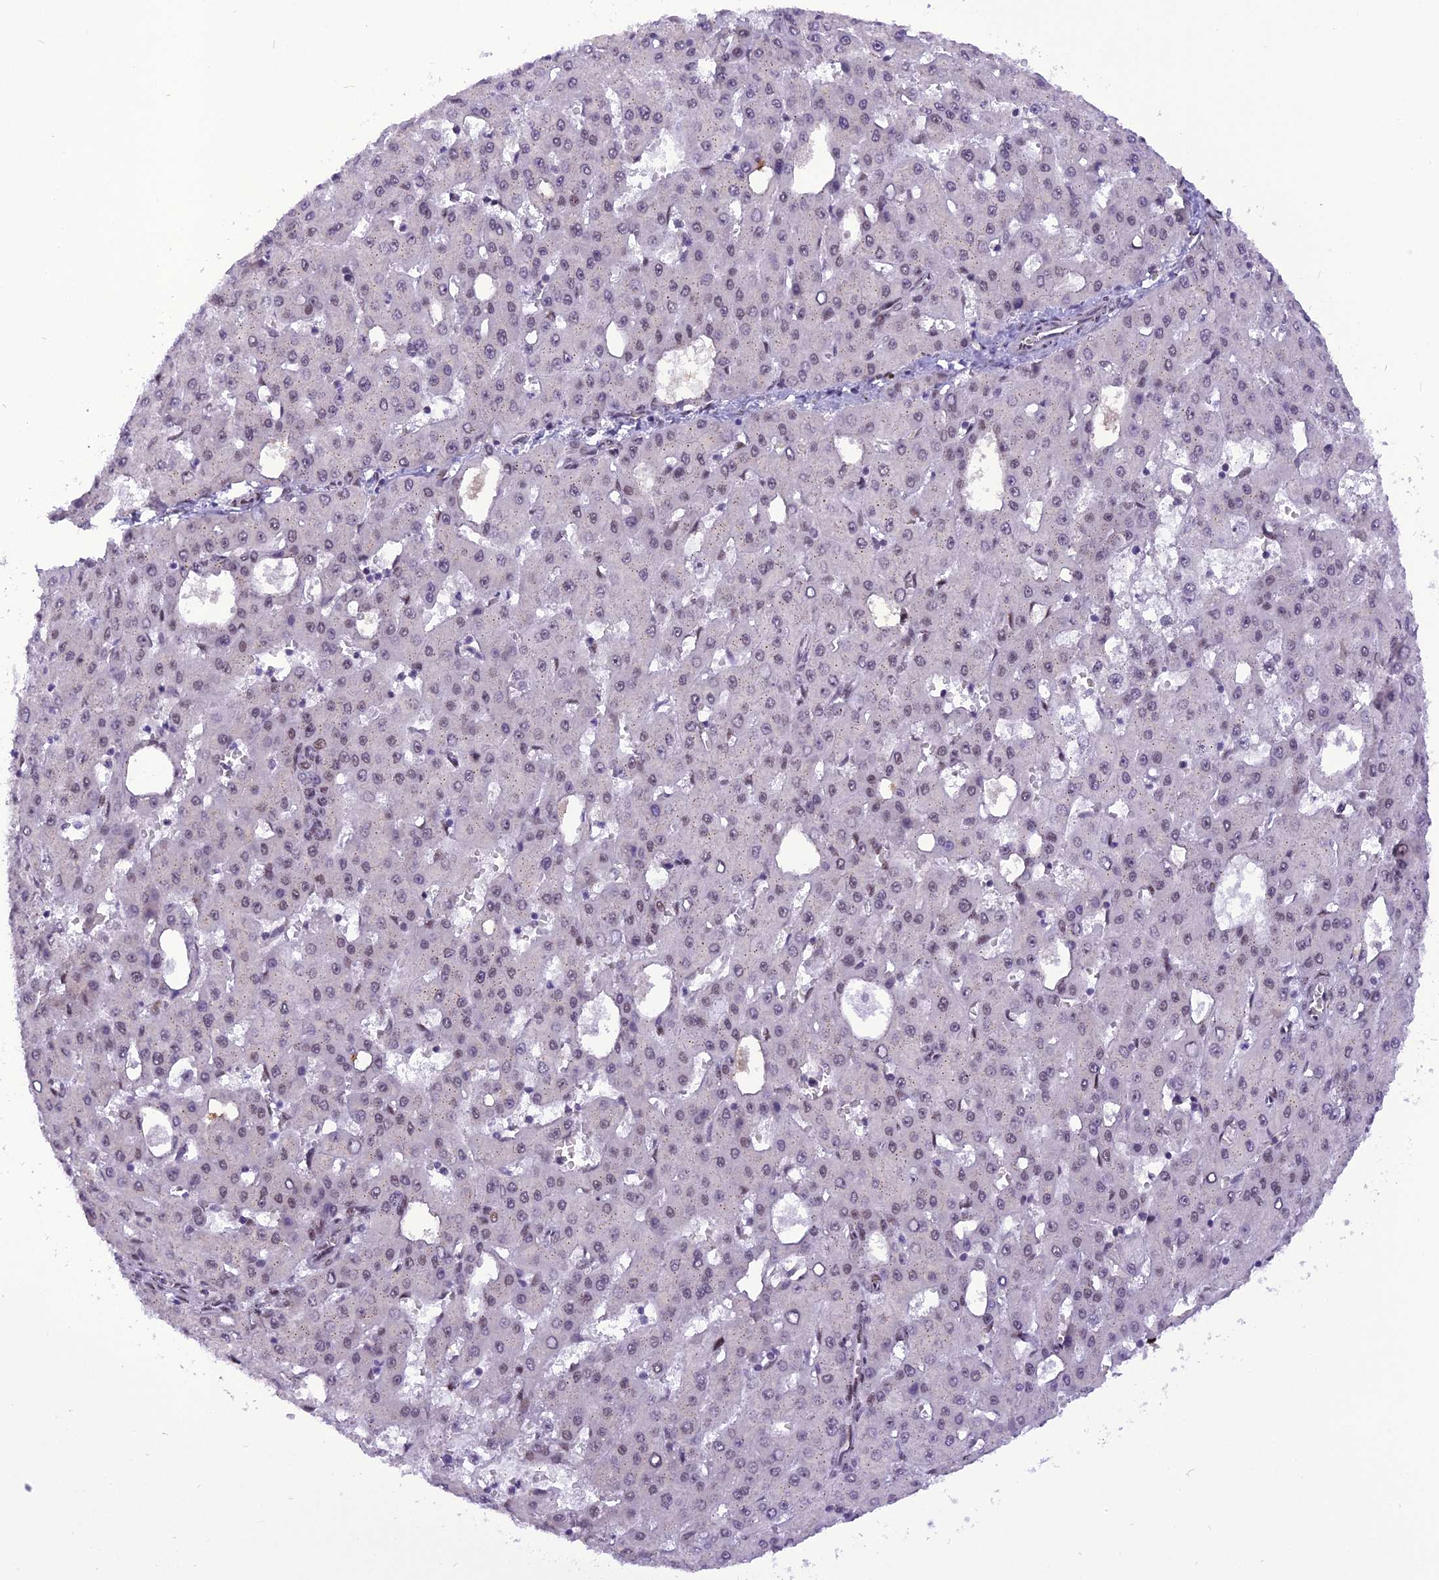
{"staining": {"intensity": "weak", "quantity": "<25%", "location": "nuclear"}, "tissue": "liver cancer", "cell_type": "Tumor cells", "image_type": "cancer", "snomed": [{"axis": "morphology", "description": "Carcinoma, Hepatocellular, NOS"}, {"axis": "topography", "description": "Liver"}], "caption": "Photomicrograph shows no protein expression in tumor cells of hepatocellular carcinoma (liver) tissue. (IHC, brightfield microscopy, high magnification).", "gene": "IRF2BP1", "patient": {"sex": "male", "age": 47}}